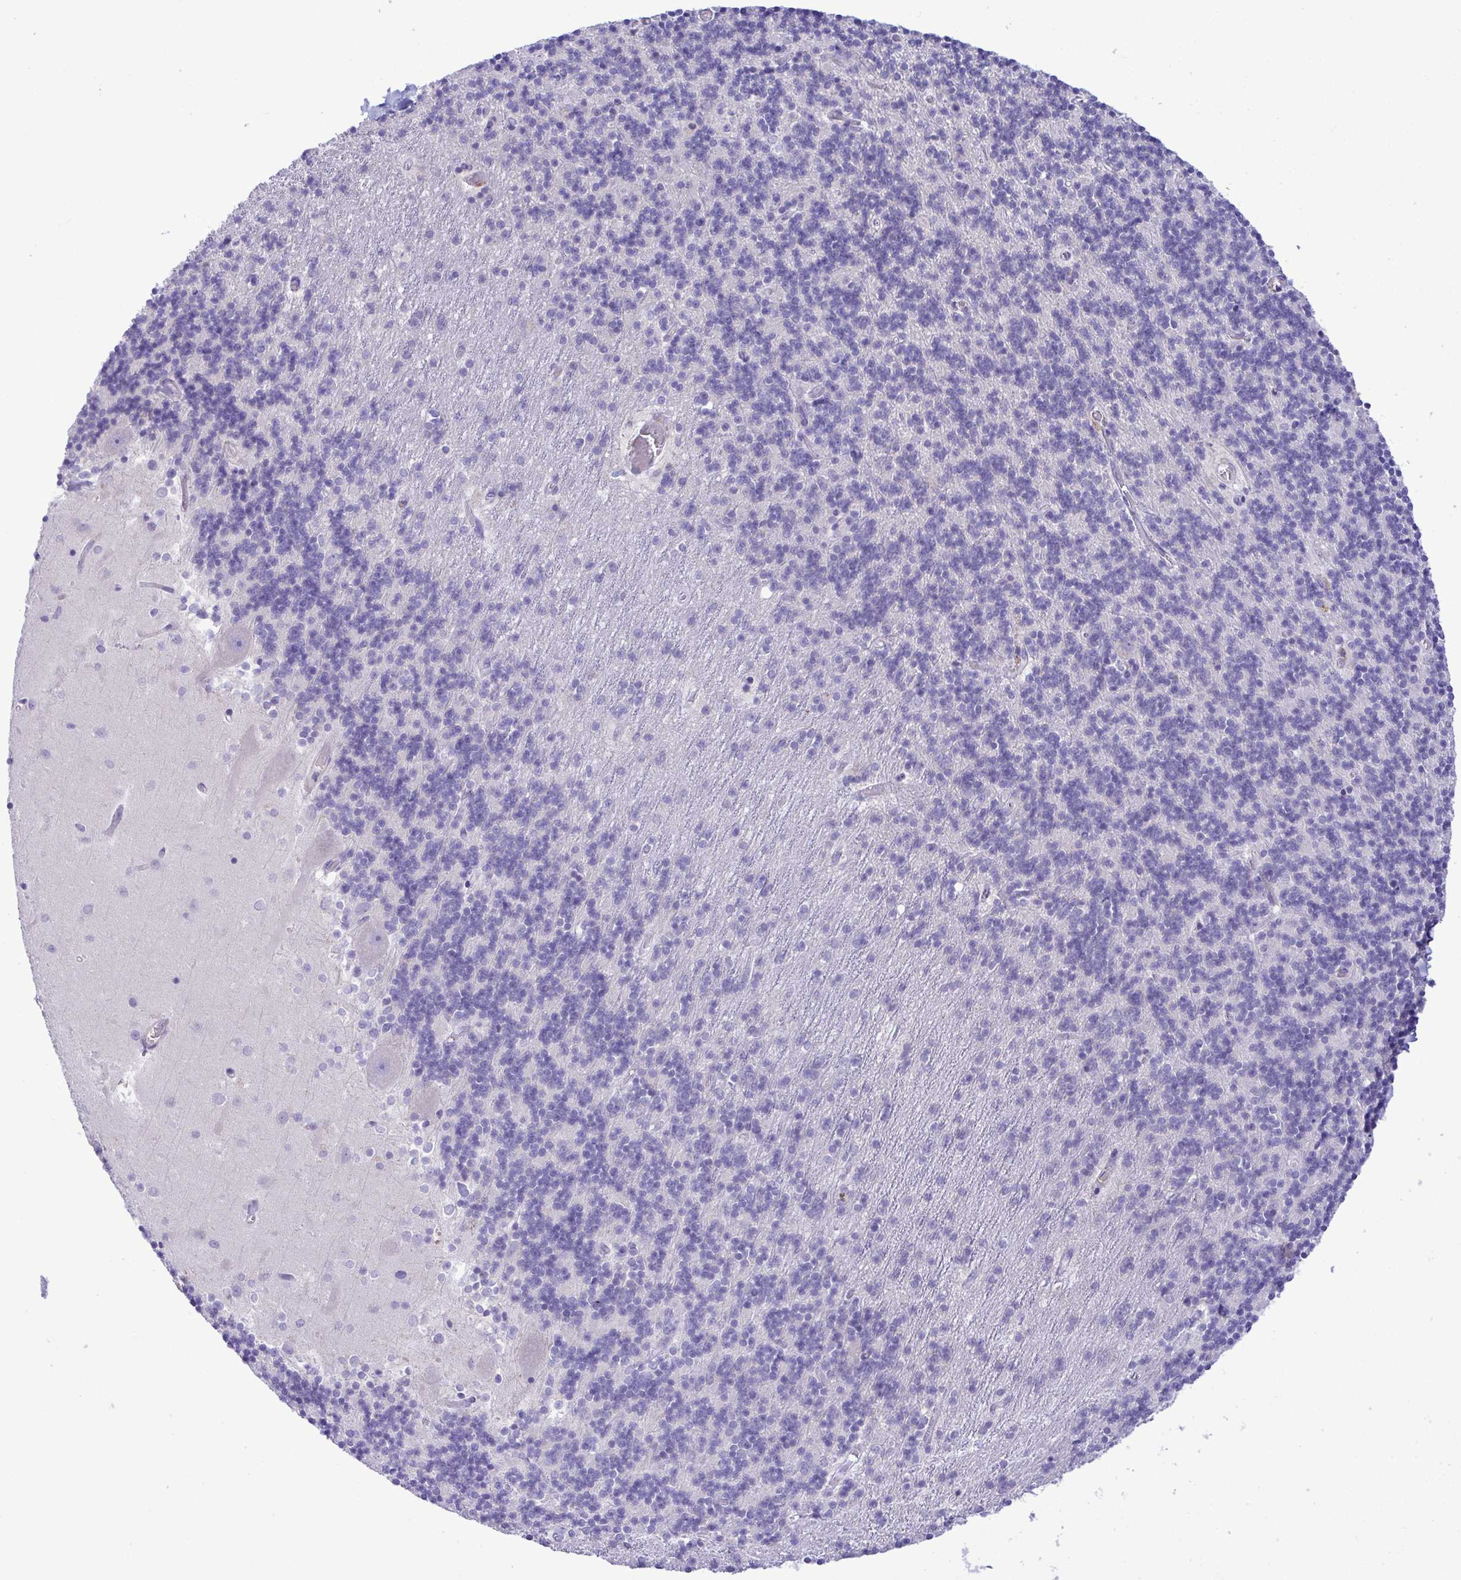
{"staining": {"intensity": "negative", "quantity": "none", "location": "none"}, "tissue": "cerebellum", "cell_type": "Cells in granular layer", "image_type": "normal", "snomed": [{"axis": "morphology", "description": "Normal tissue, NOS"}, {"axis": "topography", "description": "Cerebellum"}], "caption": "High magnification brightfield microscopy of unremarkable cerebellum stained with DAB (3,3'-diaminobenzidine) (brown) and counterstained with hematoxylin (blue): cells in granular layer show no significant expression. The staining is performed using DAB (3,3'-diaminobenzidine) brown chromogen with nuclei counter-stained in using hematoxylin.", "gene": "FAM86B1", "patient": {"sex": "male", "age": 54}}